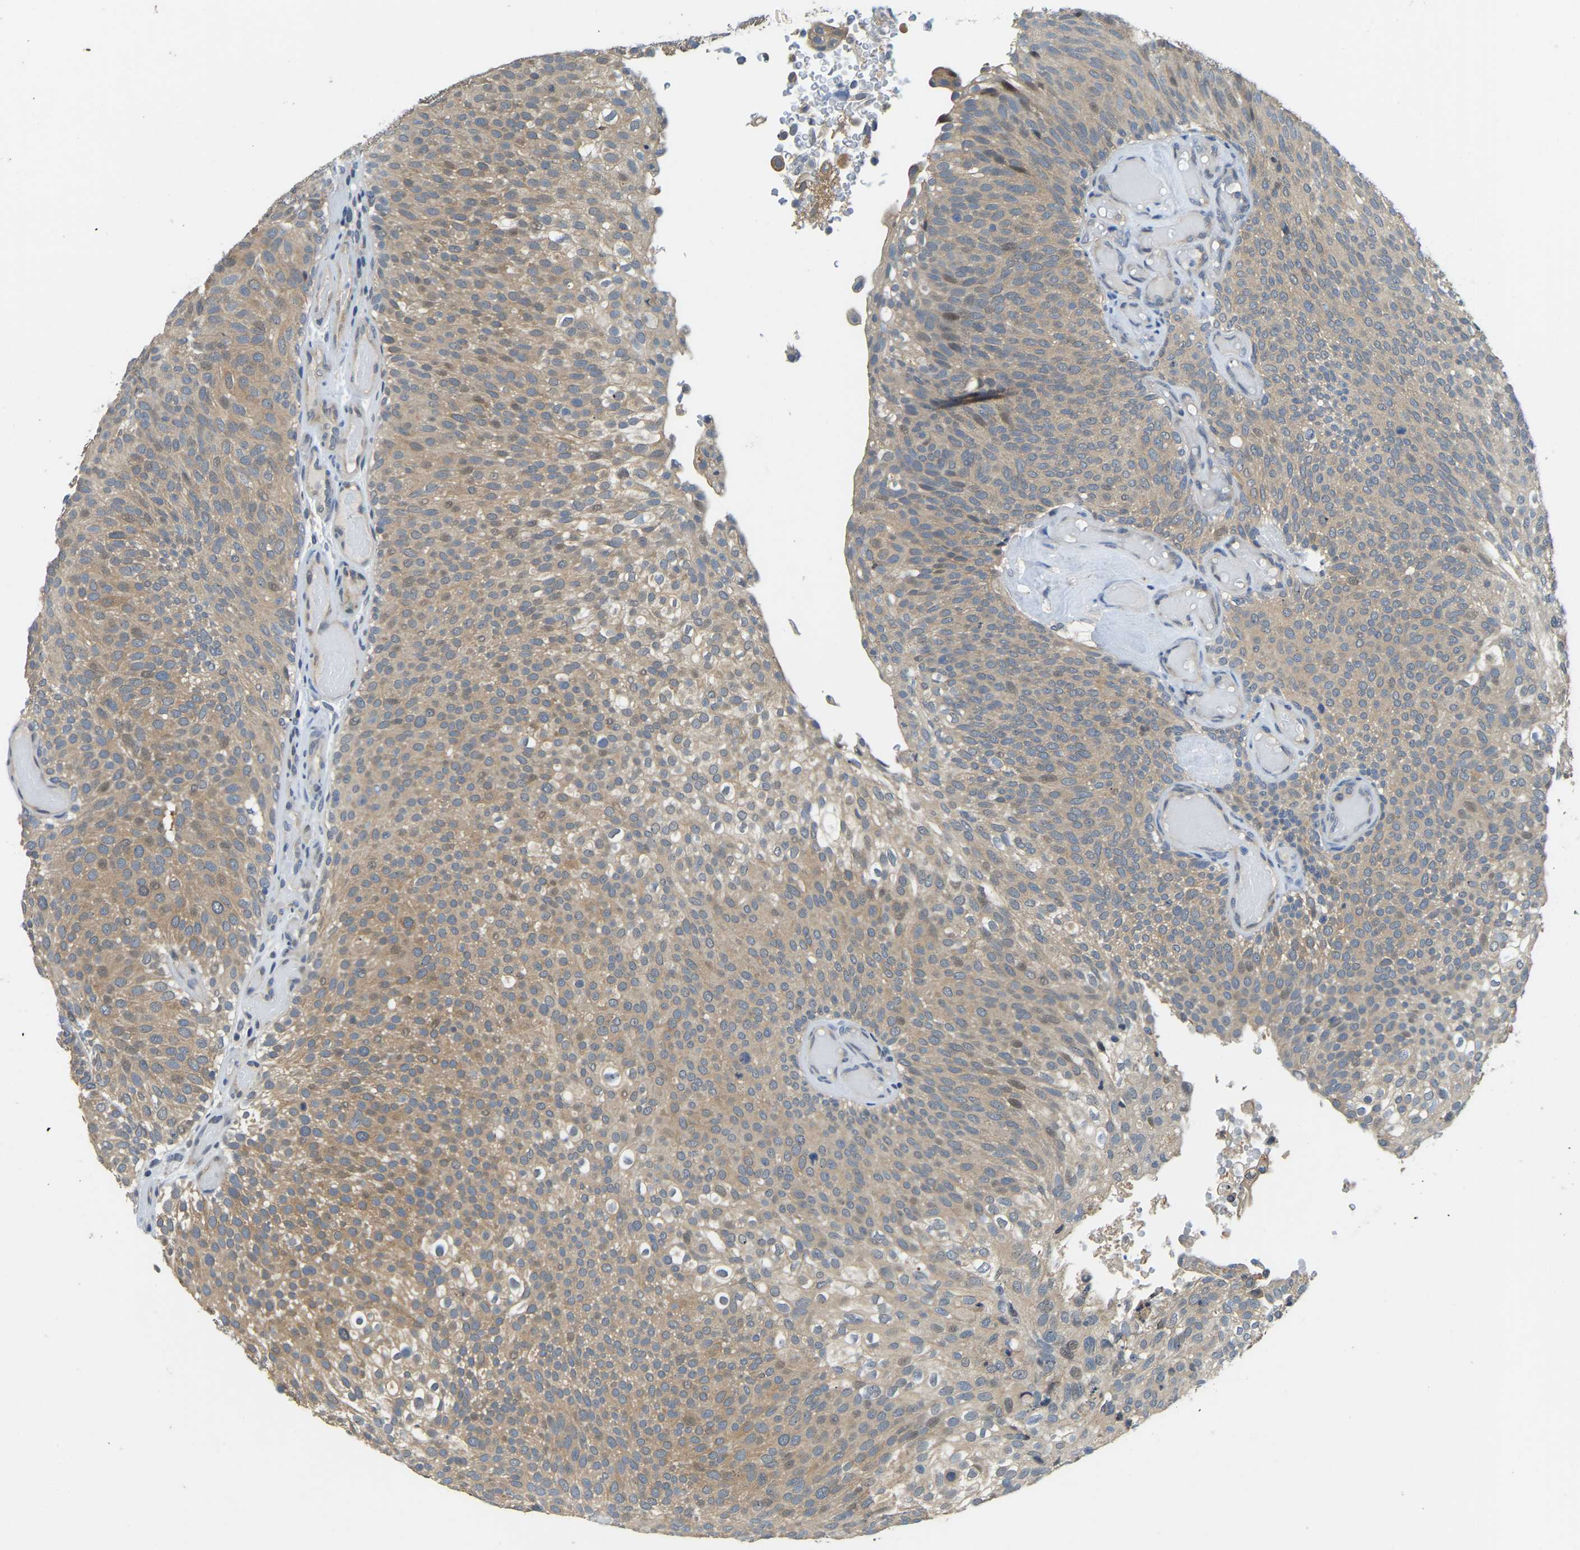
{"staining": {"intensity": "moderate", "quantity": "25%-75%", "location": "cytoplasmic/membranous"}, "tissue": "urothelial cancer", "cell_type": "Tumor cells", "image_type": "cancer", "snomed": [{"axis": "morphology", "description": "Urothelial carcinoma, Low grade"}, {"axis": "topography", "description": "Urinary bladder"}], "caption": "Moderate cytoplasmic/membranous positivity for a protein is appreciated in about 25%-75% of tumor cells of urothelial carcinoma (low-grade) using immunohistochemistry.", "gene": "AHNAK", "patient": {"sex": "male", "age": 78}}